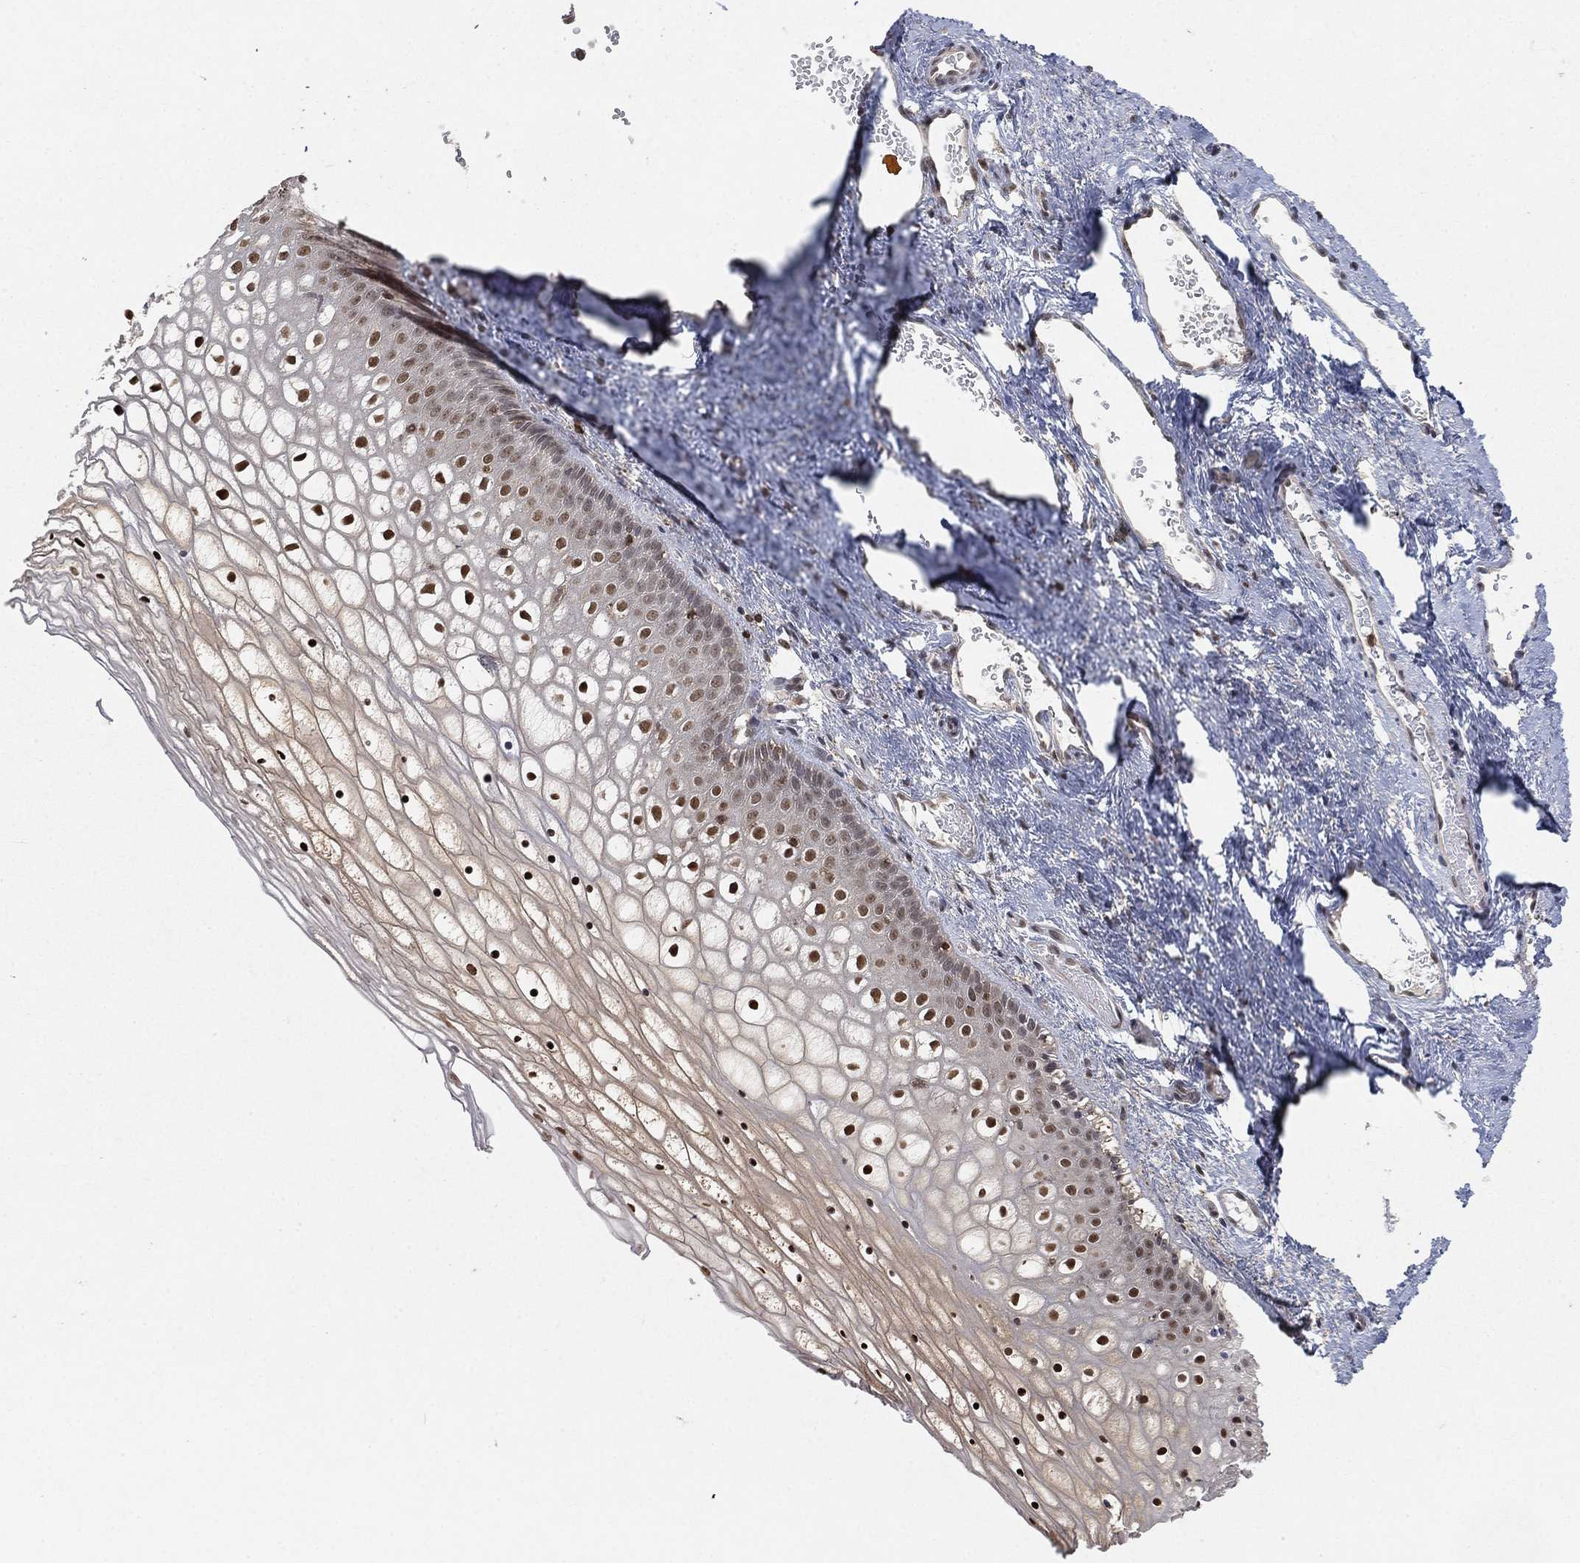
{"staining": {"intensity": "strong", "quantity": "25%-75%", "location": "nuclear"}, "tissue": "vagina", "cell_type": "Squamous epithelial cells", "image_type": "normal", "snomed": [{"axis": "morphology", "description": "Normal tissue, NOS"}, {"axis": "topography", "description": "Vagina"}], "caption": "Vagina stained with immunohistochemistry reveals strong nuclear expression in approximately 25%-75% of squamous epithelial cells.", "gene": "WDR26", "patient": {"sex": "female", "age": 32}}